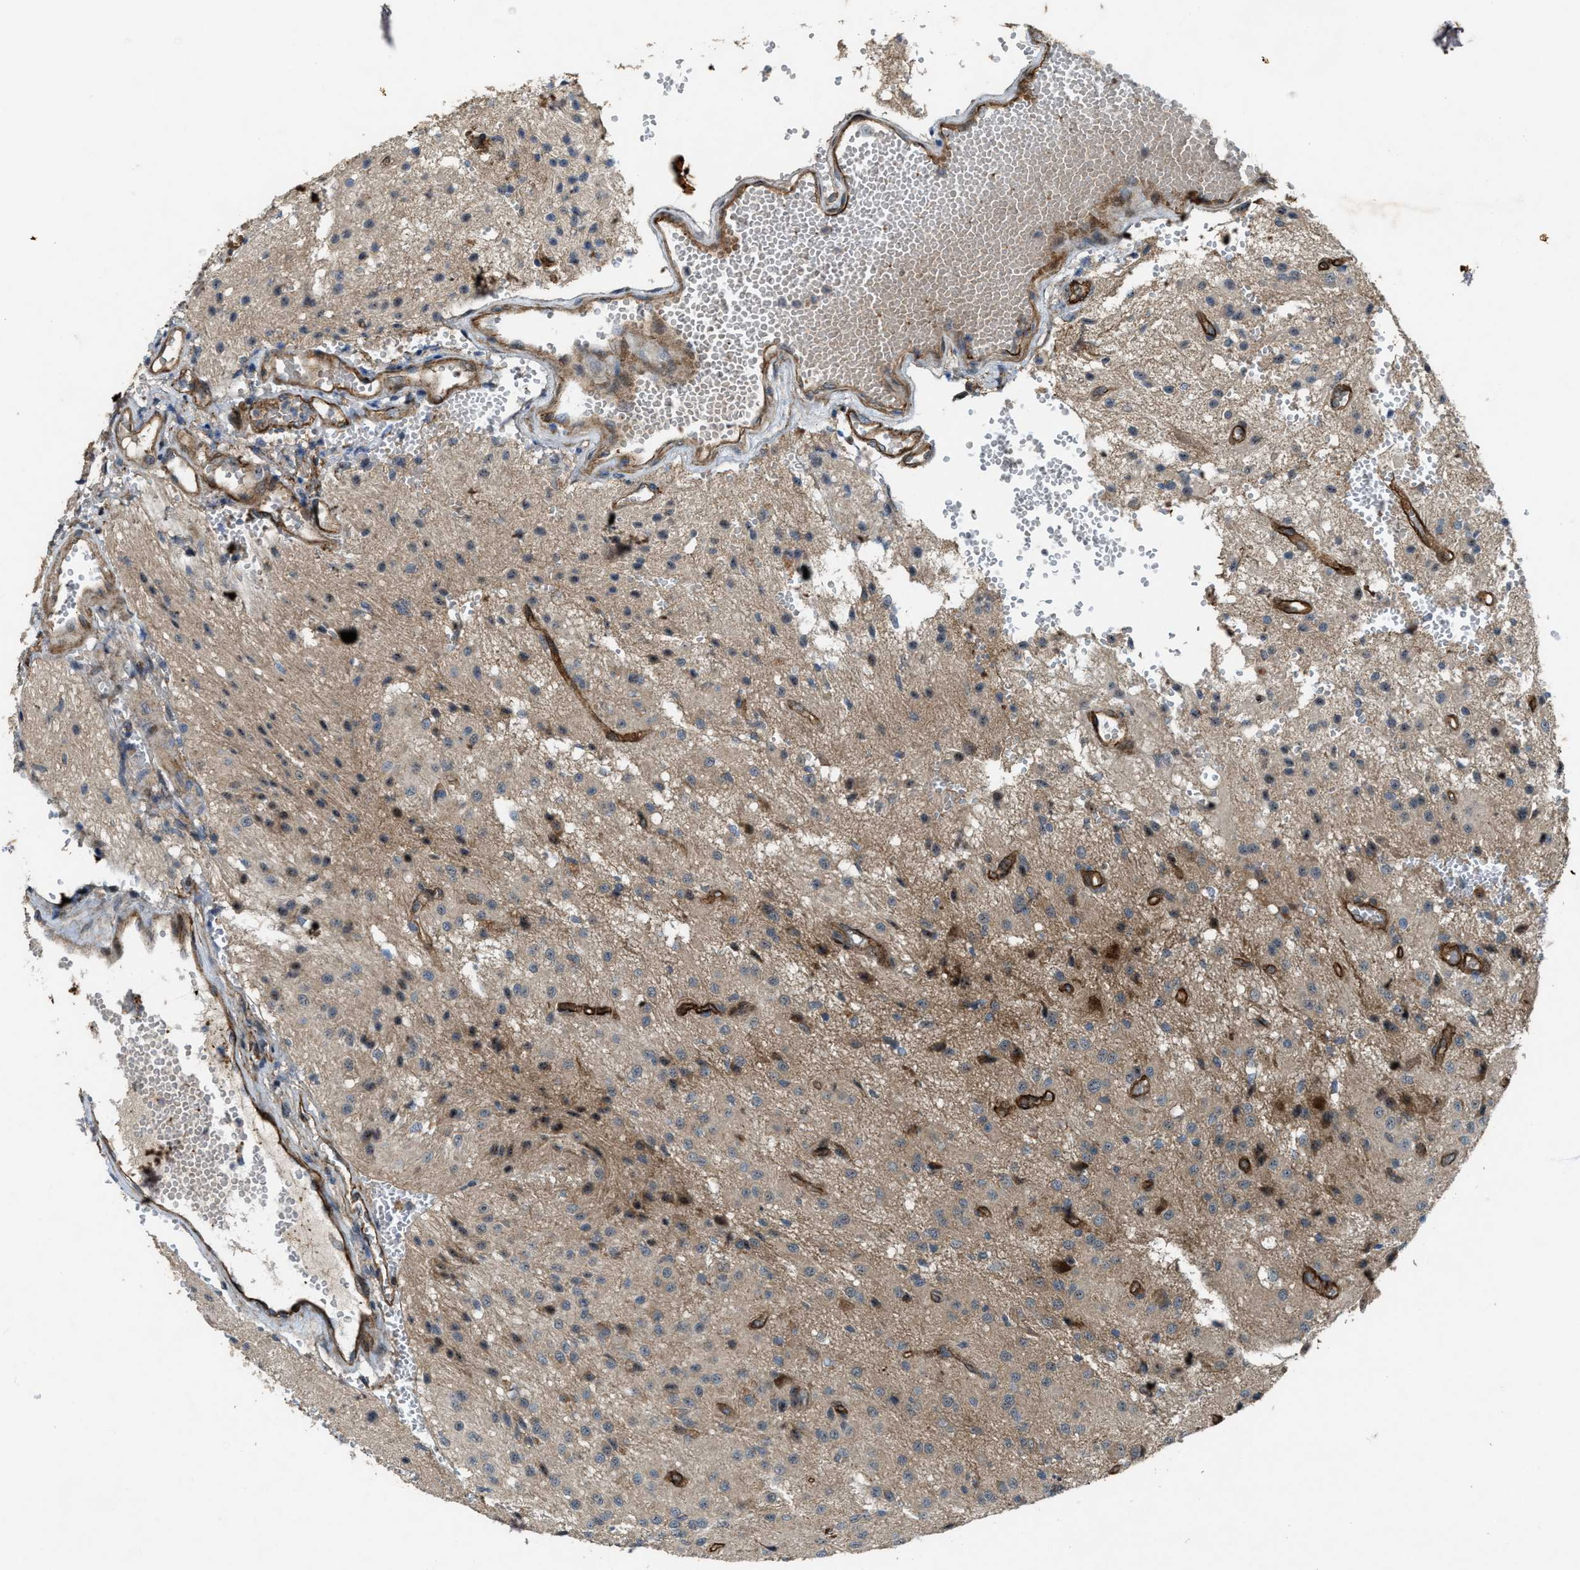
{"staining": {"intensity": "weak", "quantity": ">75%", "location": "cytoplasmic/membranous"}, "tissue": "glioma", "cell_type": "Tumor cells", "image_type": "cancer", "snomed": [{"axis": "morphology", "description": "Glioma, malignant, High grade"}, {"axis": "topography", "description": "Brain"}], "caption": "This micrograph demonstrates IHC staining of malignant glioma (high-grade), with low weak cytoplasmic/membranous staining in about >75% of tumor cells.", "gene": "LRRC72", "patient": {"sex": "female", "age": 59}}